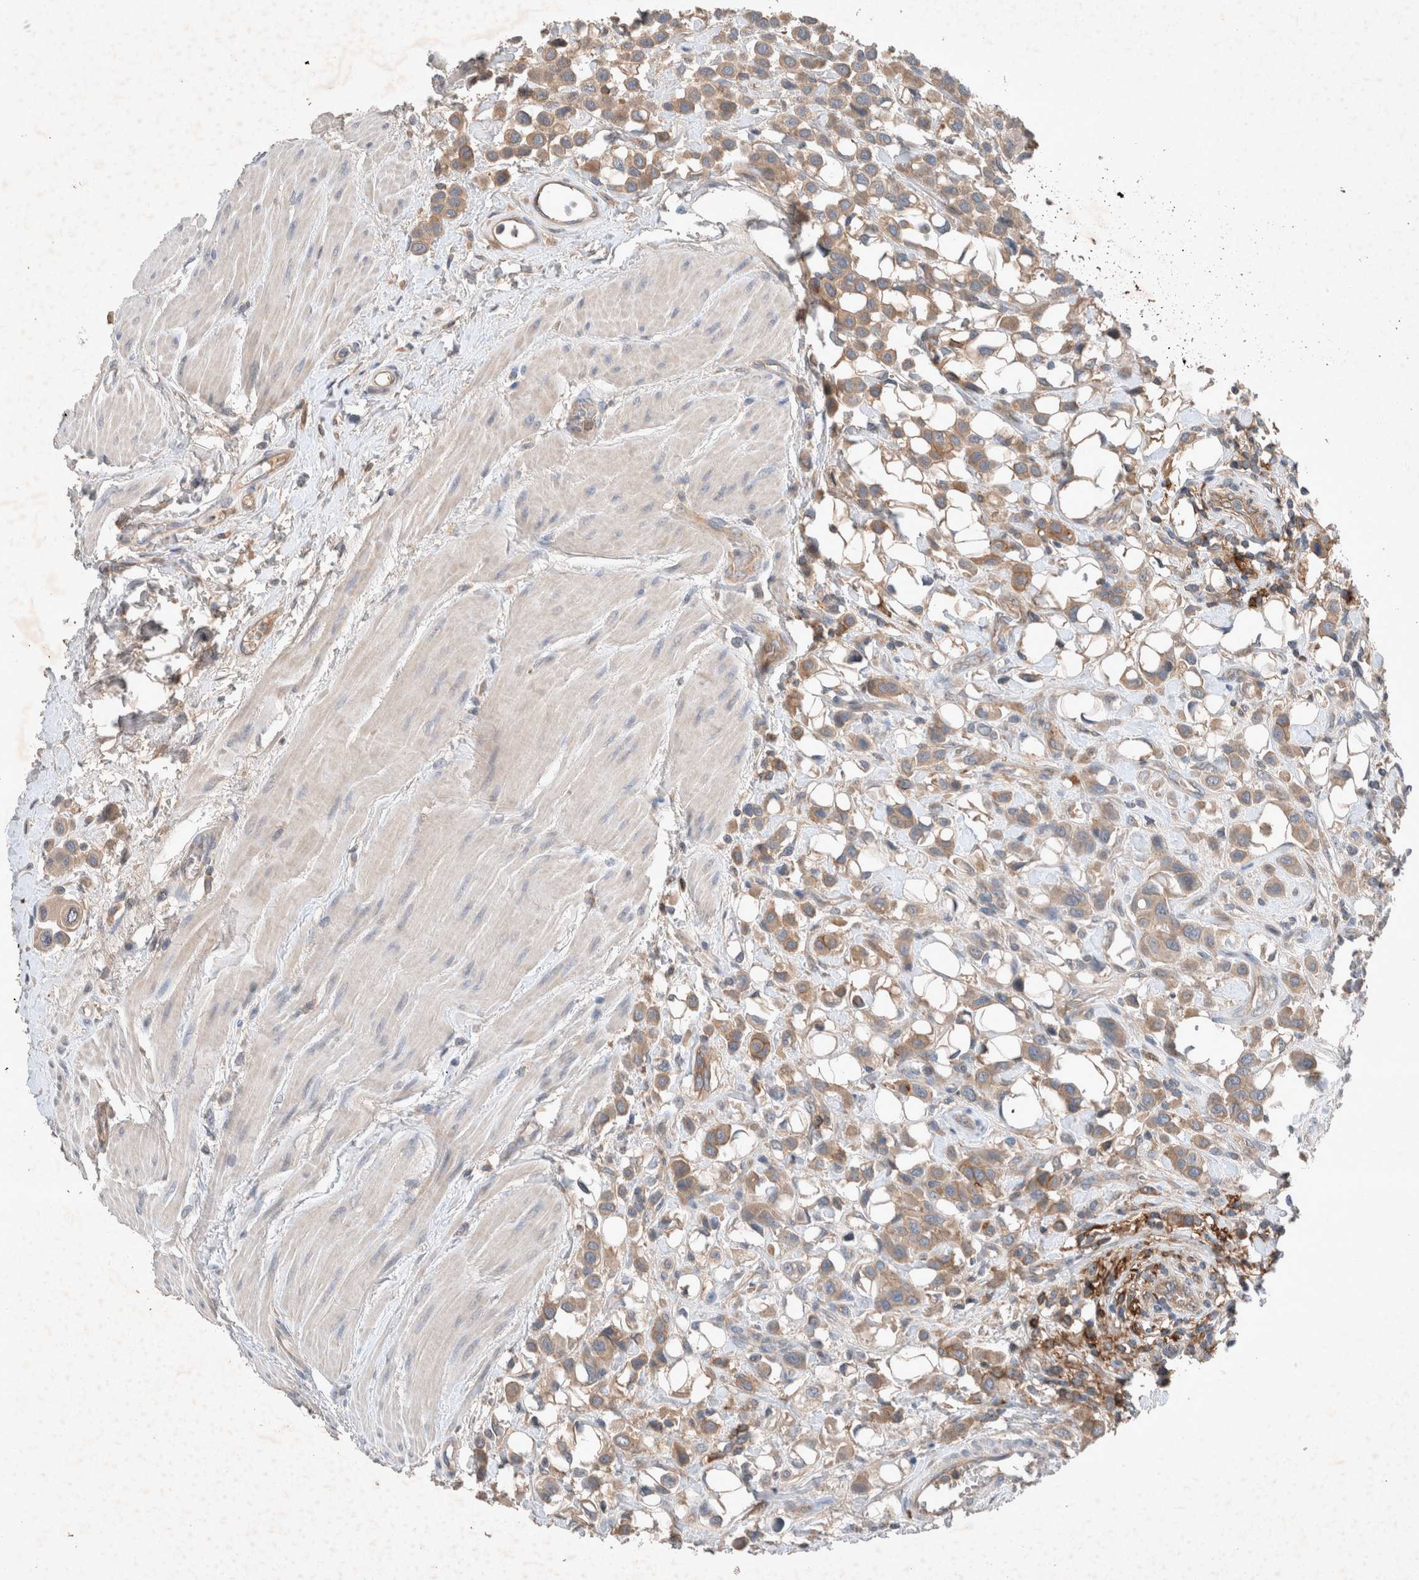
{"staining": {"intensity": "weak", "quantity": ">75%", "location": "cytoplasmic/membranous"}, "tissue": "urothelial cancer", "cell_type": "Tumor cells", "image_type": "cancer", "snomed": [{"axis": "morphology", "description": "Urothelial carcinoma, High grade"}, {"axis": "topography", "description": "Urinary bladder"}], "caption": "This is a micrograph of immunohistochemistry (IHC) staining of high-grade urothelial carcinoma, which shows weak staining in the cytoplasmic/membranous of tumor cells.", "gene": "UGCG", "patient": {"sex": "male", "age": 50}}